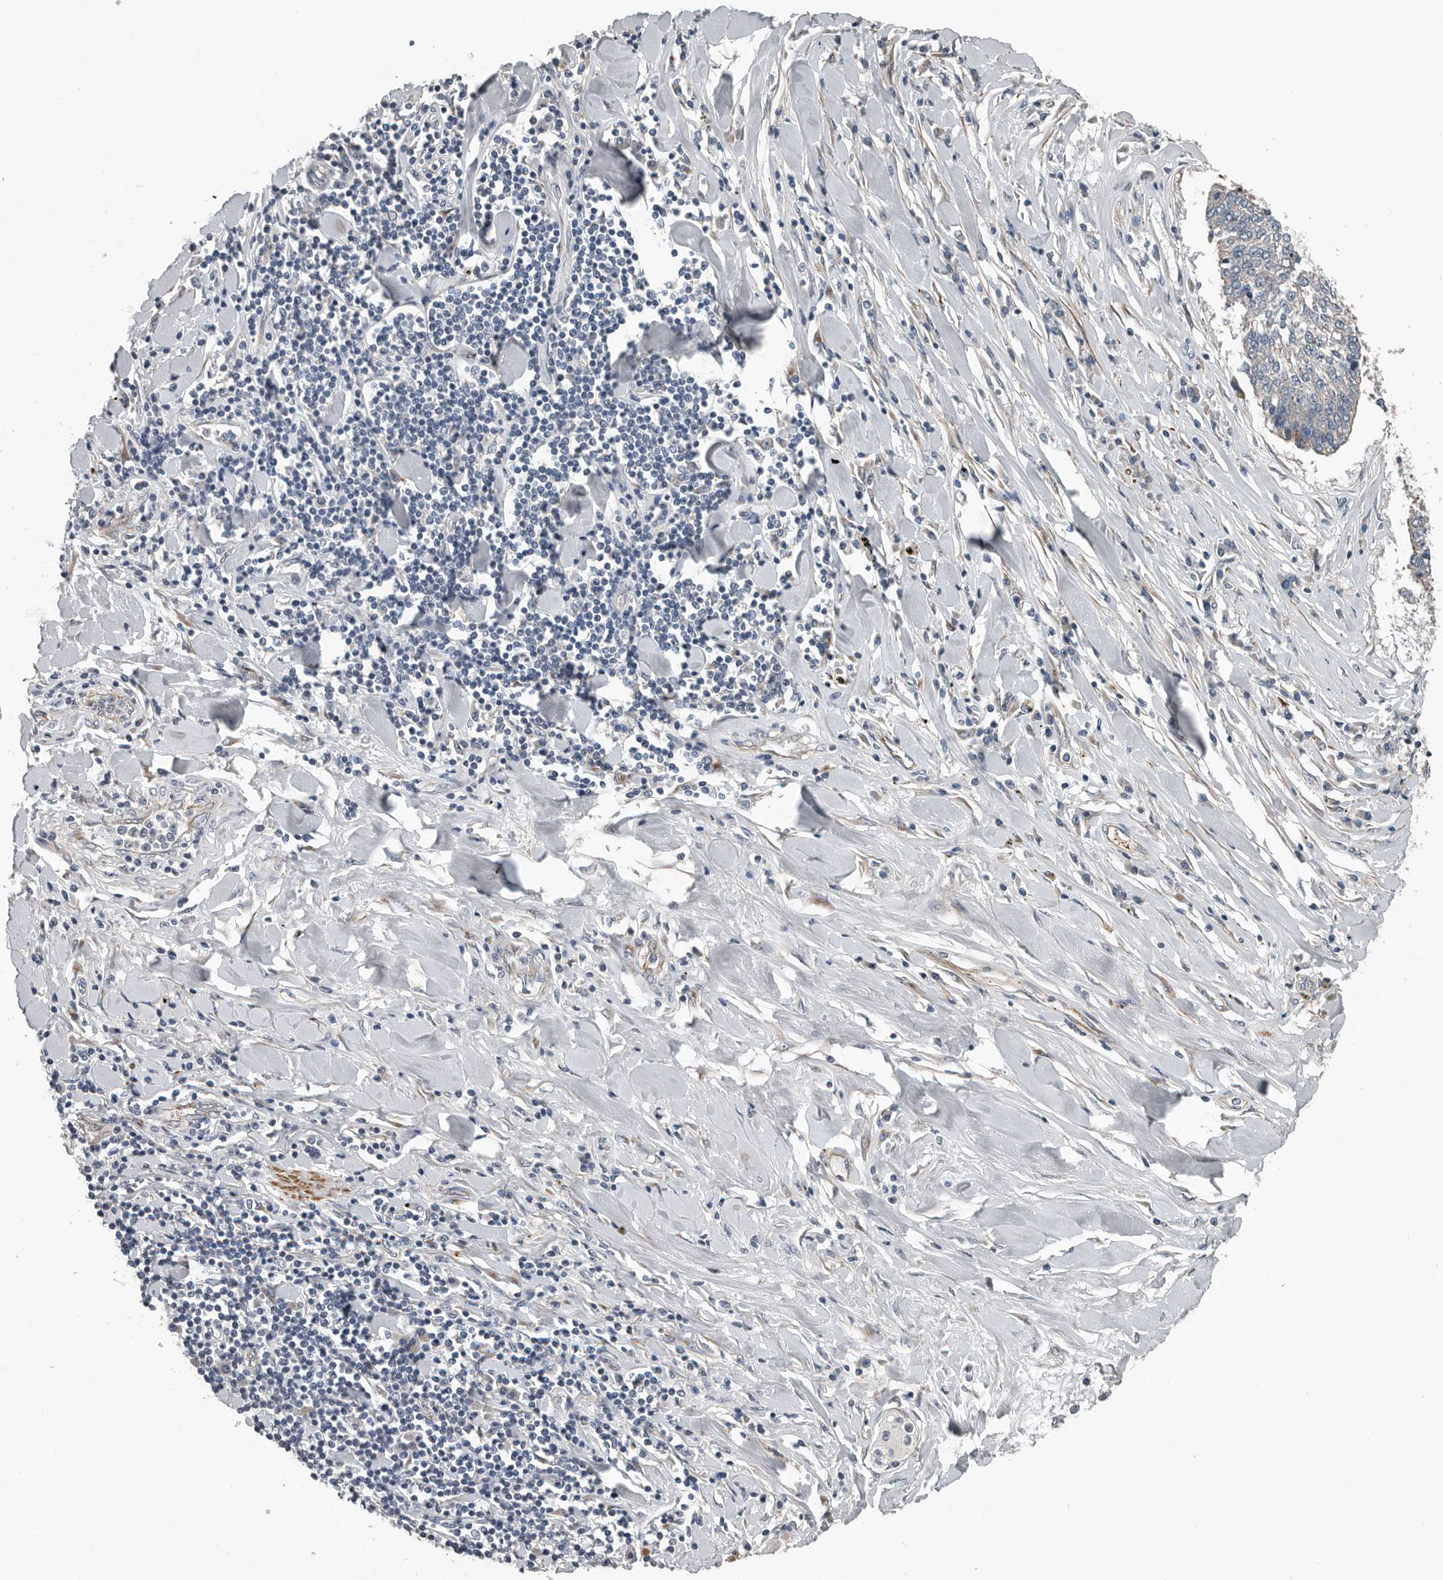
{"staining": {"intensity": "negative", "quantity": "none", "location": "none"}, "tissue": "lung cancer", "cell_type": "Tumor cells", "image_type": "cancer", "snomed": [{"axis": "morphology", "description": "Normal tissue, NOS"}, {"axis": "morphology", "description": "Squamous cell carcinoma, NOS"}, {"axis": "topography", "description": "Cartilage tissue"}, {"axis": "topography", "description": "Bronchus"}, {"axis": "topography", "description": "Lung"}, {"axis": "topography", "description": "Peripheral nerve tissue"}], "caption": "Tumor cells are negative for brown protein staining in lung cancer (squamous cell carcinoma).", "gene": "DPY19L4", "patient": {"sex": "female", "age": 49}}